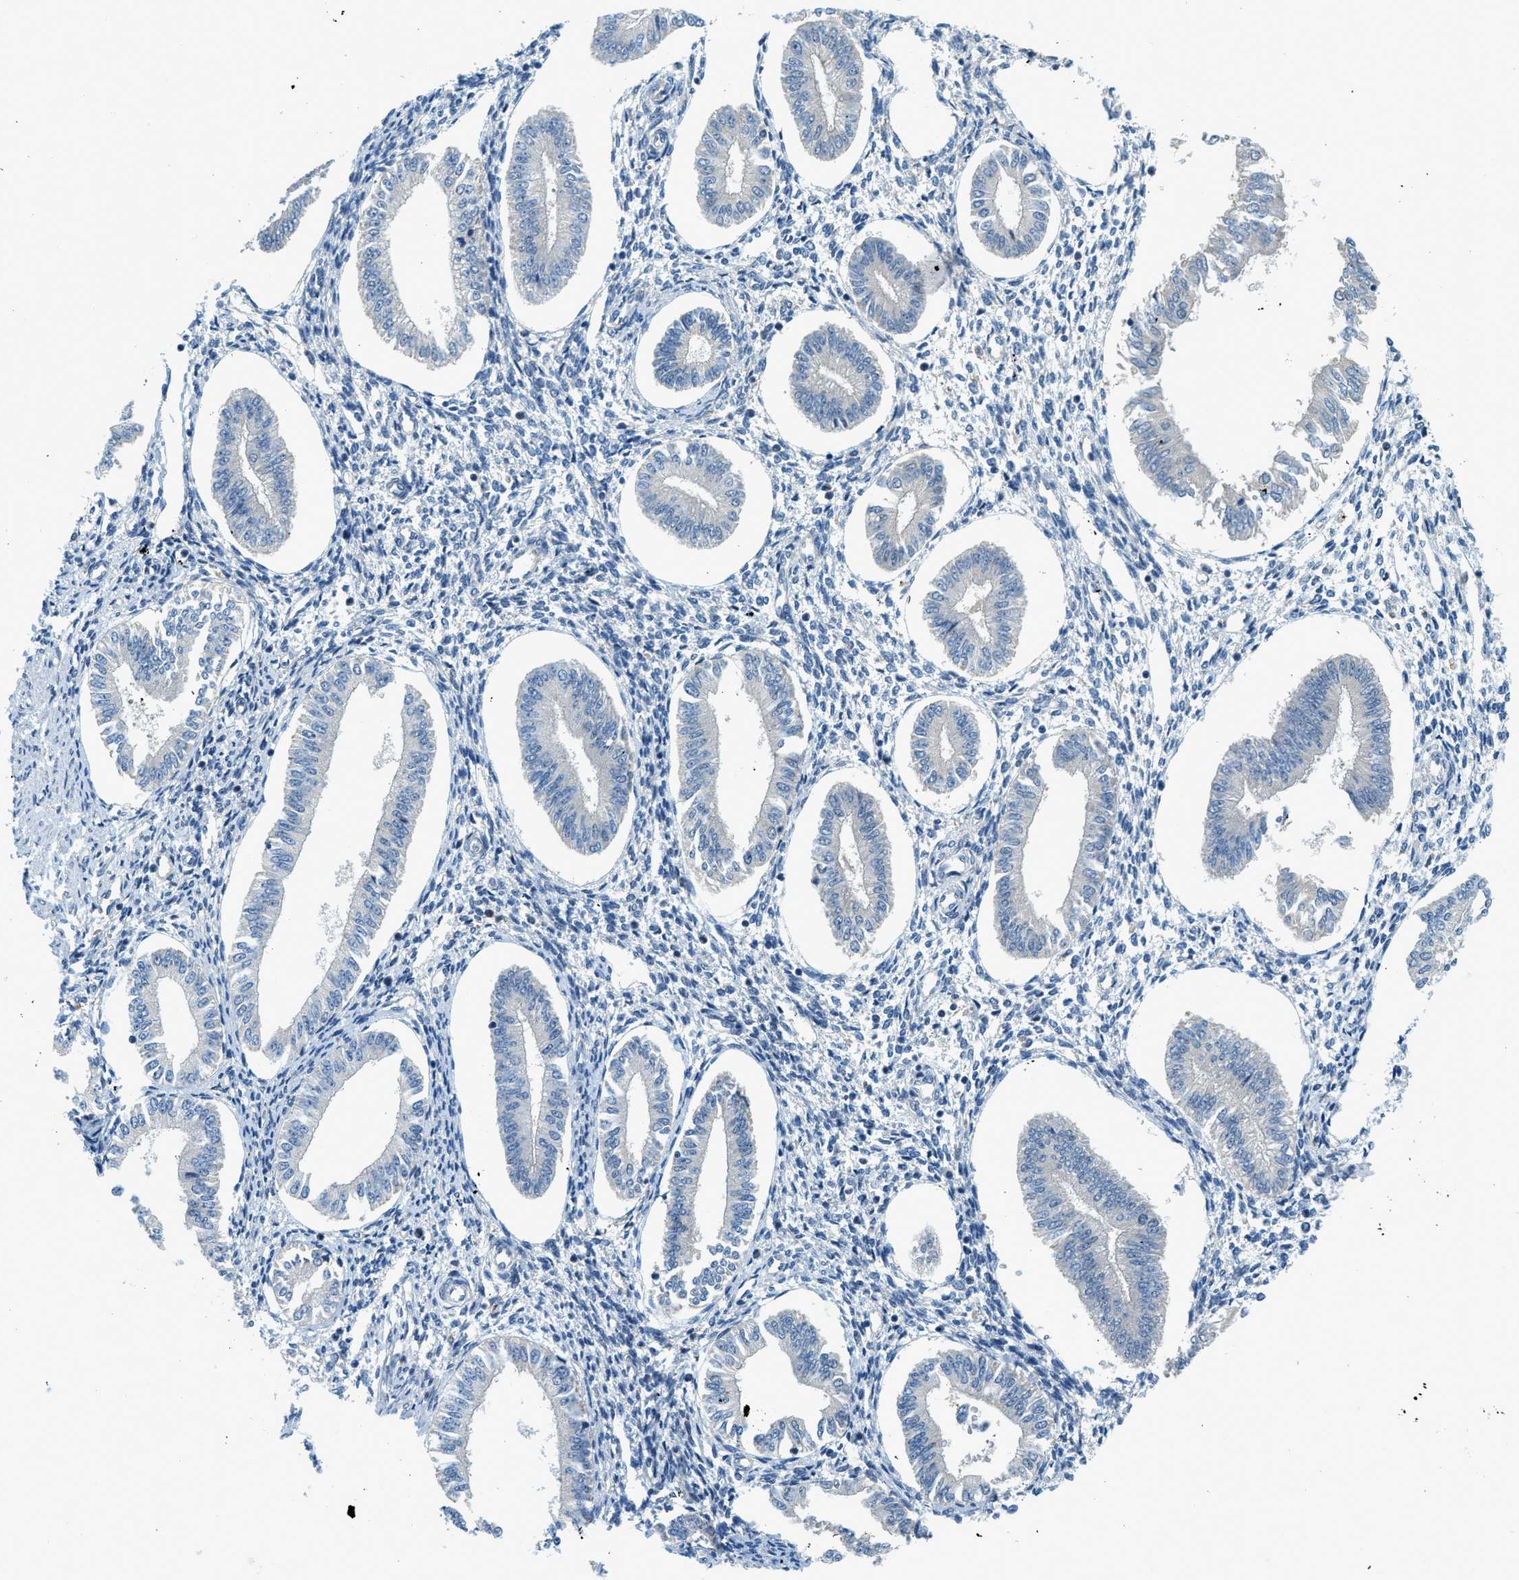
{"staining": {"intensity": "negative", "quantity": "none", "location": "none"}, "tissue": "endometrium", "cell_type": "Cells in endometrial stroma", "image_type": "normal", "snomed": [{"axis": "morphology", "description": "Normal tissue, NOS"}, {"axis": "topography", "description": "Endometrium"}], "caption": "Human endometrium stained for a protein using immunohistochemistry exhibits no staining in cells in endometrial stroma.", "gene": "KCNK1", "patient": {"sex": "female", "age": 50}}